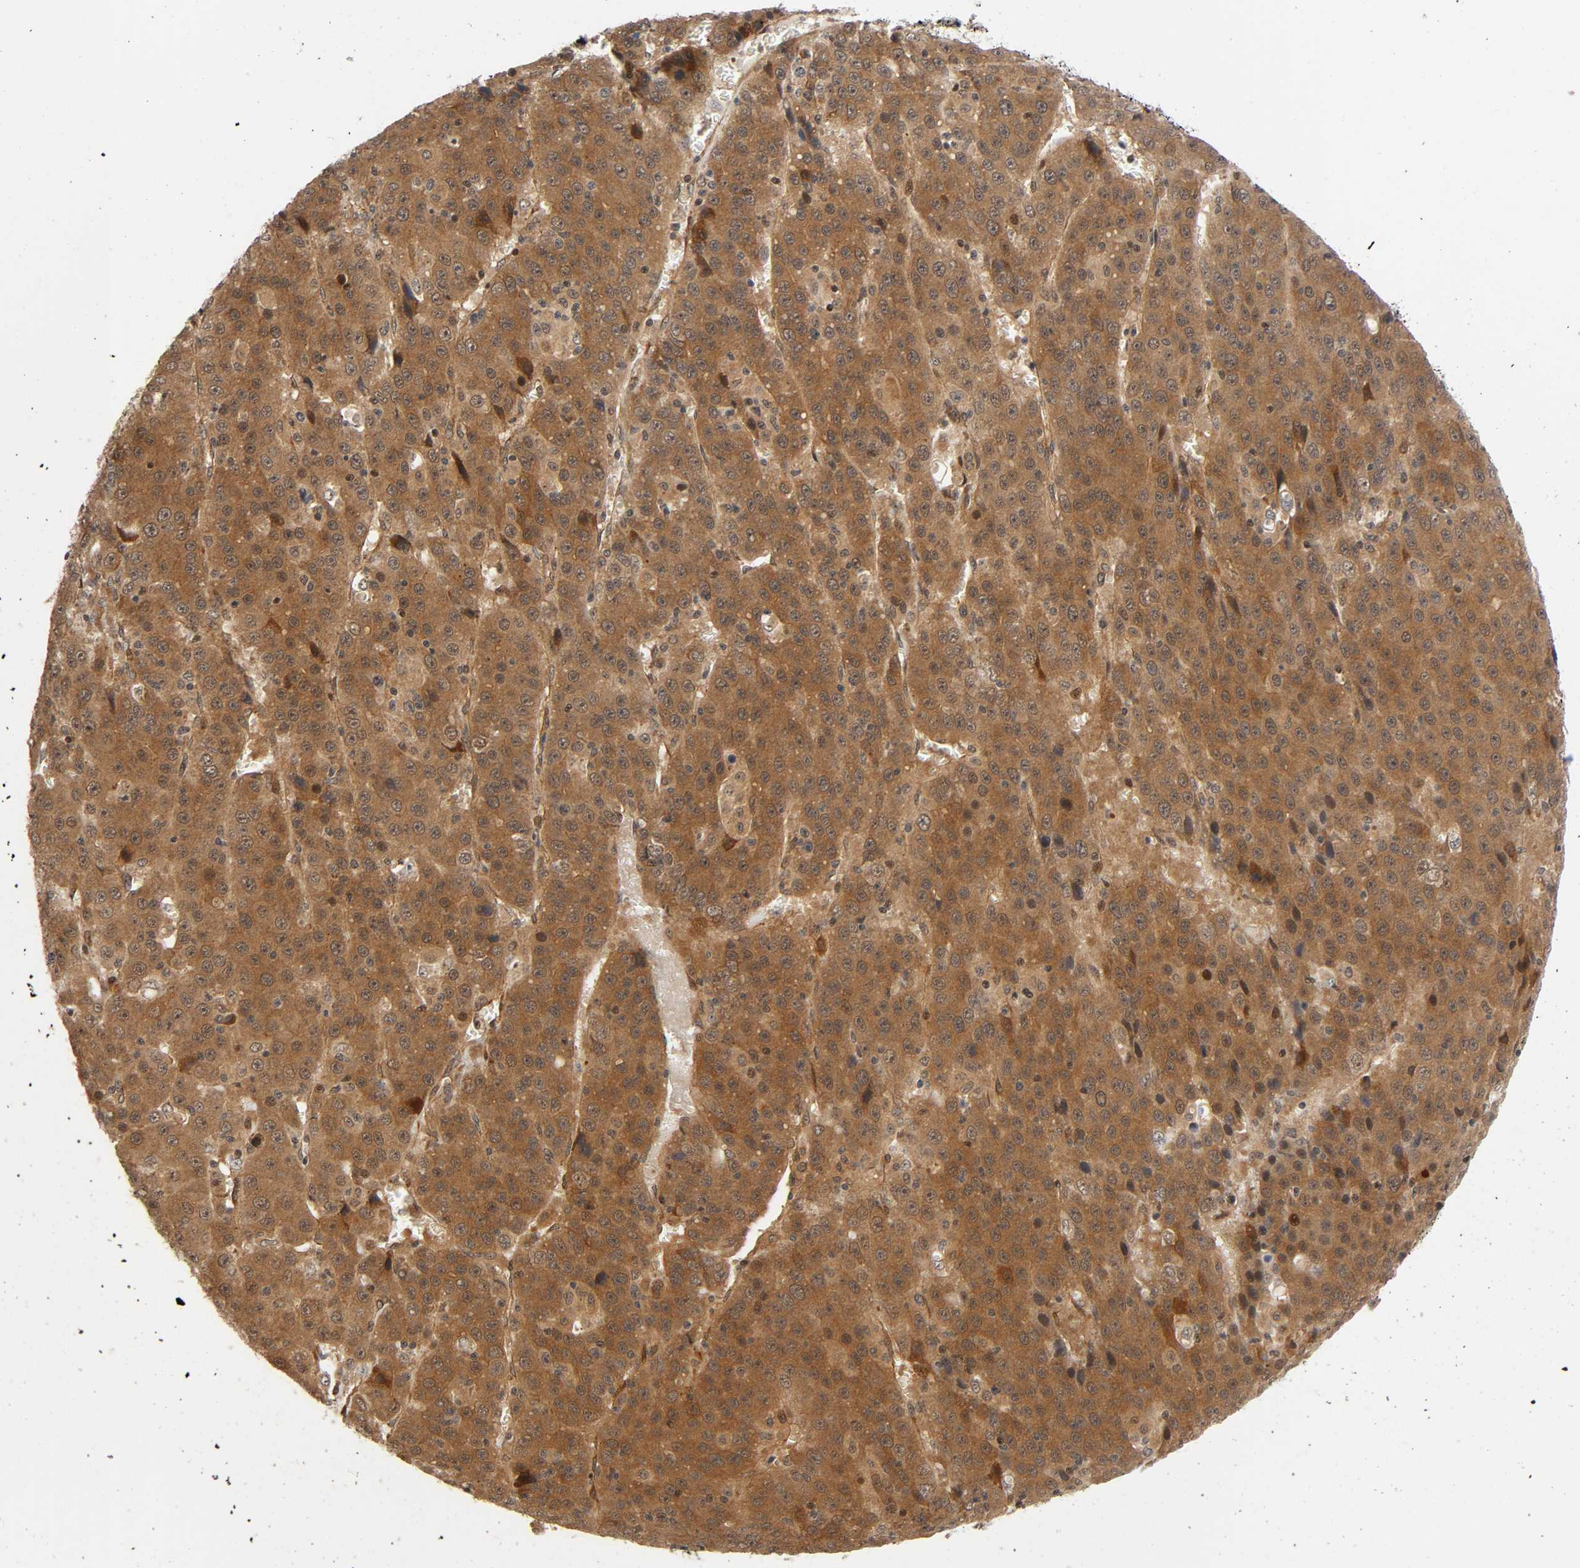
{"staining": {"intensity": "moderate", "quantity": ">75%", "location": "cytoplasmic/membranous,nuclear"}, "tissue": "liver cancer", "cell_type": "Tumor cells", "image_type": "cancer", "snomed": [{"axis": "morphology", "description": "Carcinoma, Hepatocellular, NOS"}, {"axis": "topography", "description": "Liver"}], "caption": "Moderate cytoplasmic/membranous and nuclear positivity for a protein is seen in about >75% of tumor cells of hepatocellular carcinoma (liver) using immunohistochemistry.", "gene": "IQCJ-SCHIP1", "patient": {"sex": "female", "age": 53}}